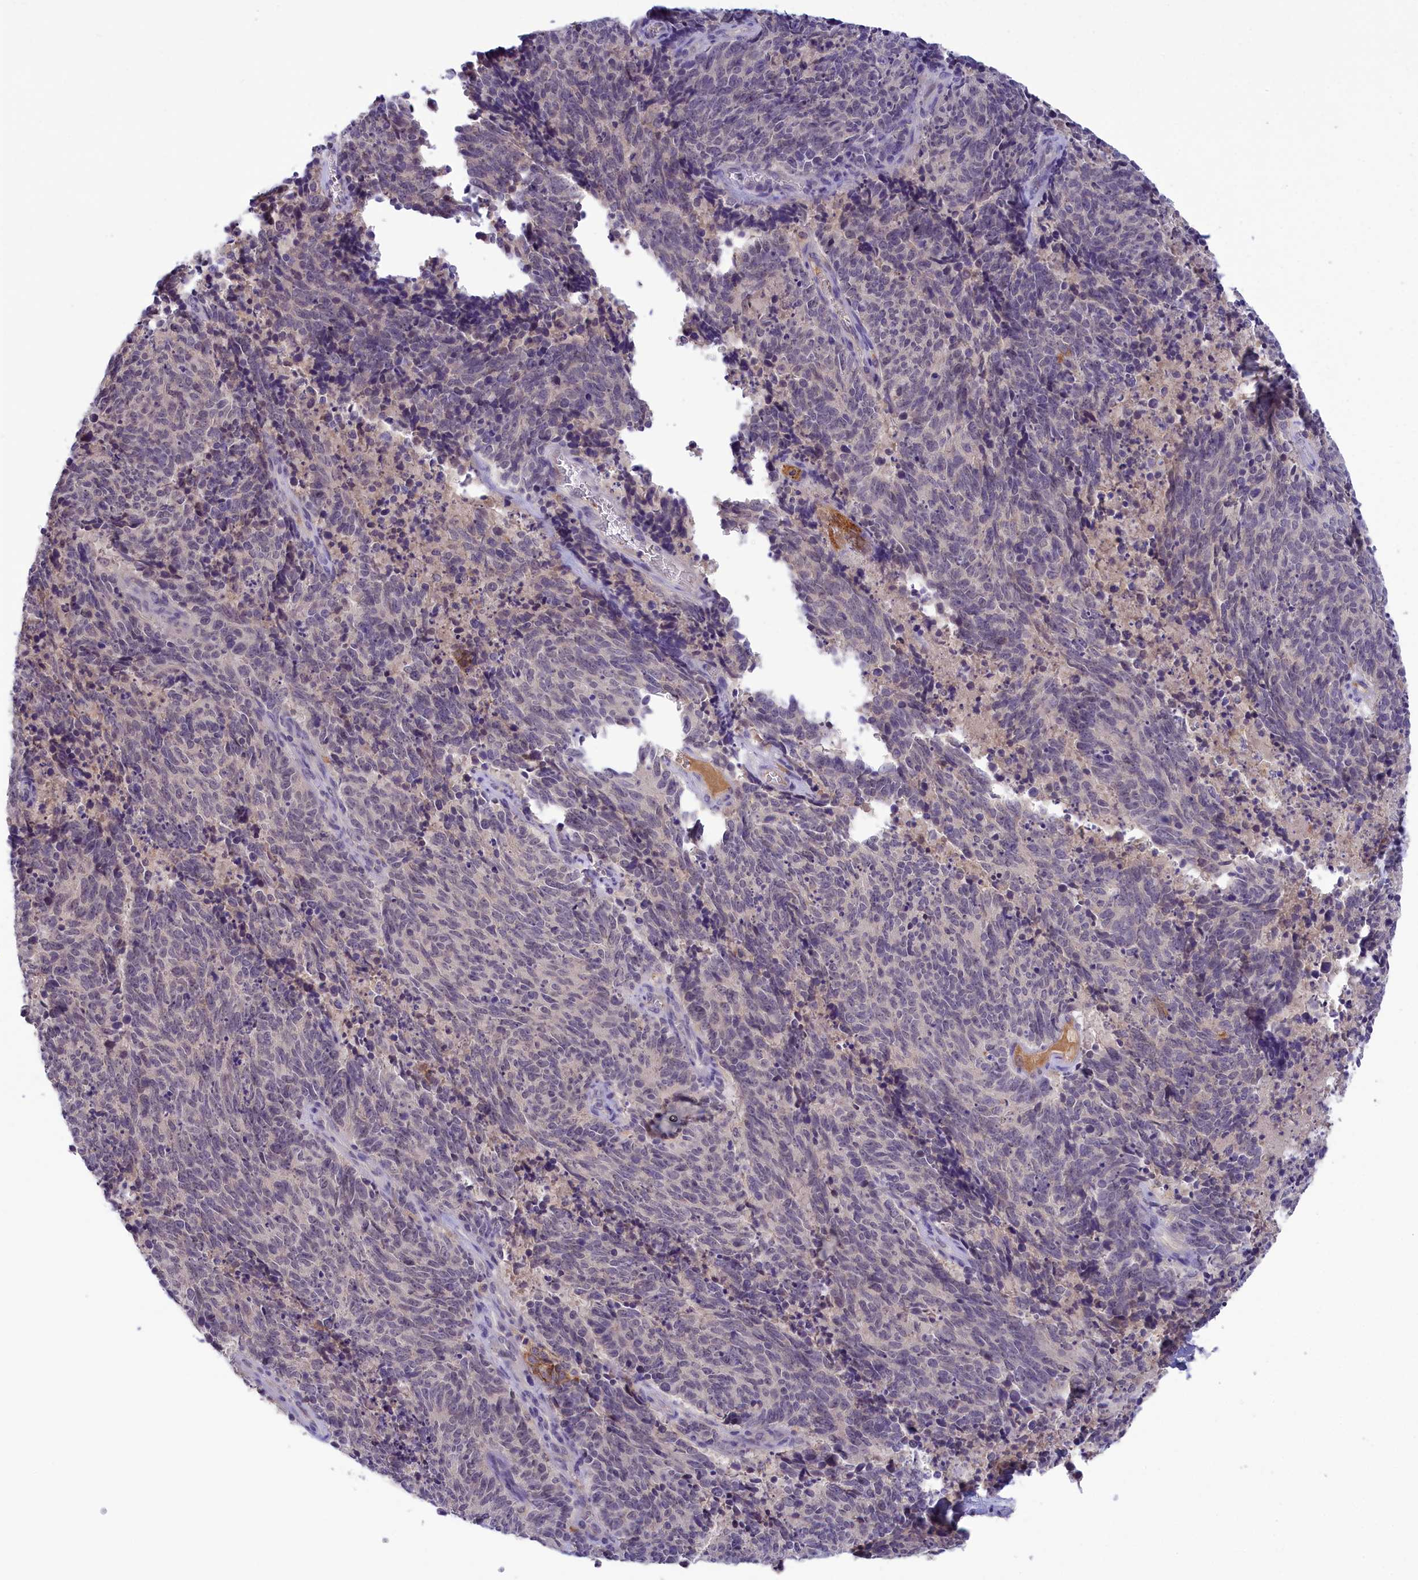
{"staining": {"intensity": "negative", "quantity": "none", "location": "none"}, "tissue": "cervical cancer", "cell_type": "Tumor cells", "image_type": "cancer", "snomed": [{"axis": "morphology", "description": "Squamous cell carcinoma, NOS"}, {"axis": "topography", "description": "Cervix"}], "caption": "IHC of cervical cancer reveals no positivity in tumor cells. Brightfield microscopy of IHC stained with DAB (3,3'-diaminobenzidine) (brown) and hematoxylin (blue), captured at high magnification.", "gene": "STYX", "patient": {"sex": "female", "age": 29}}